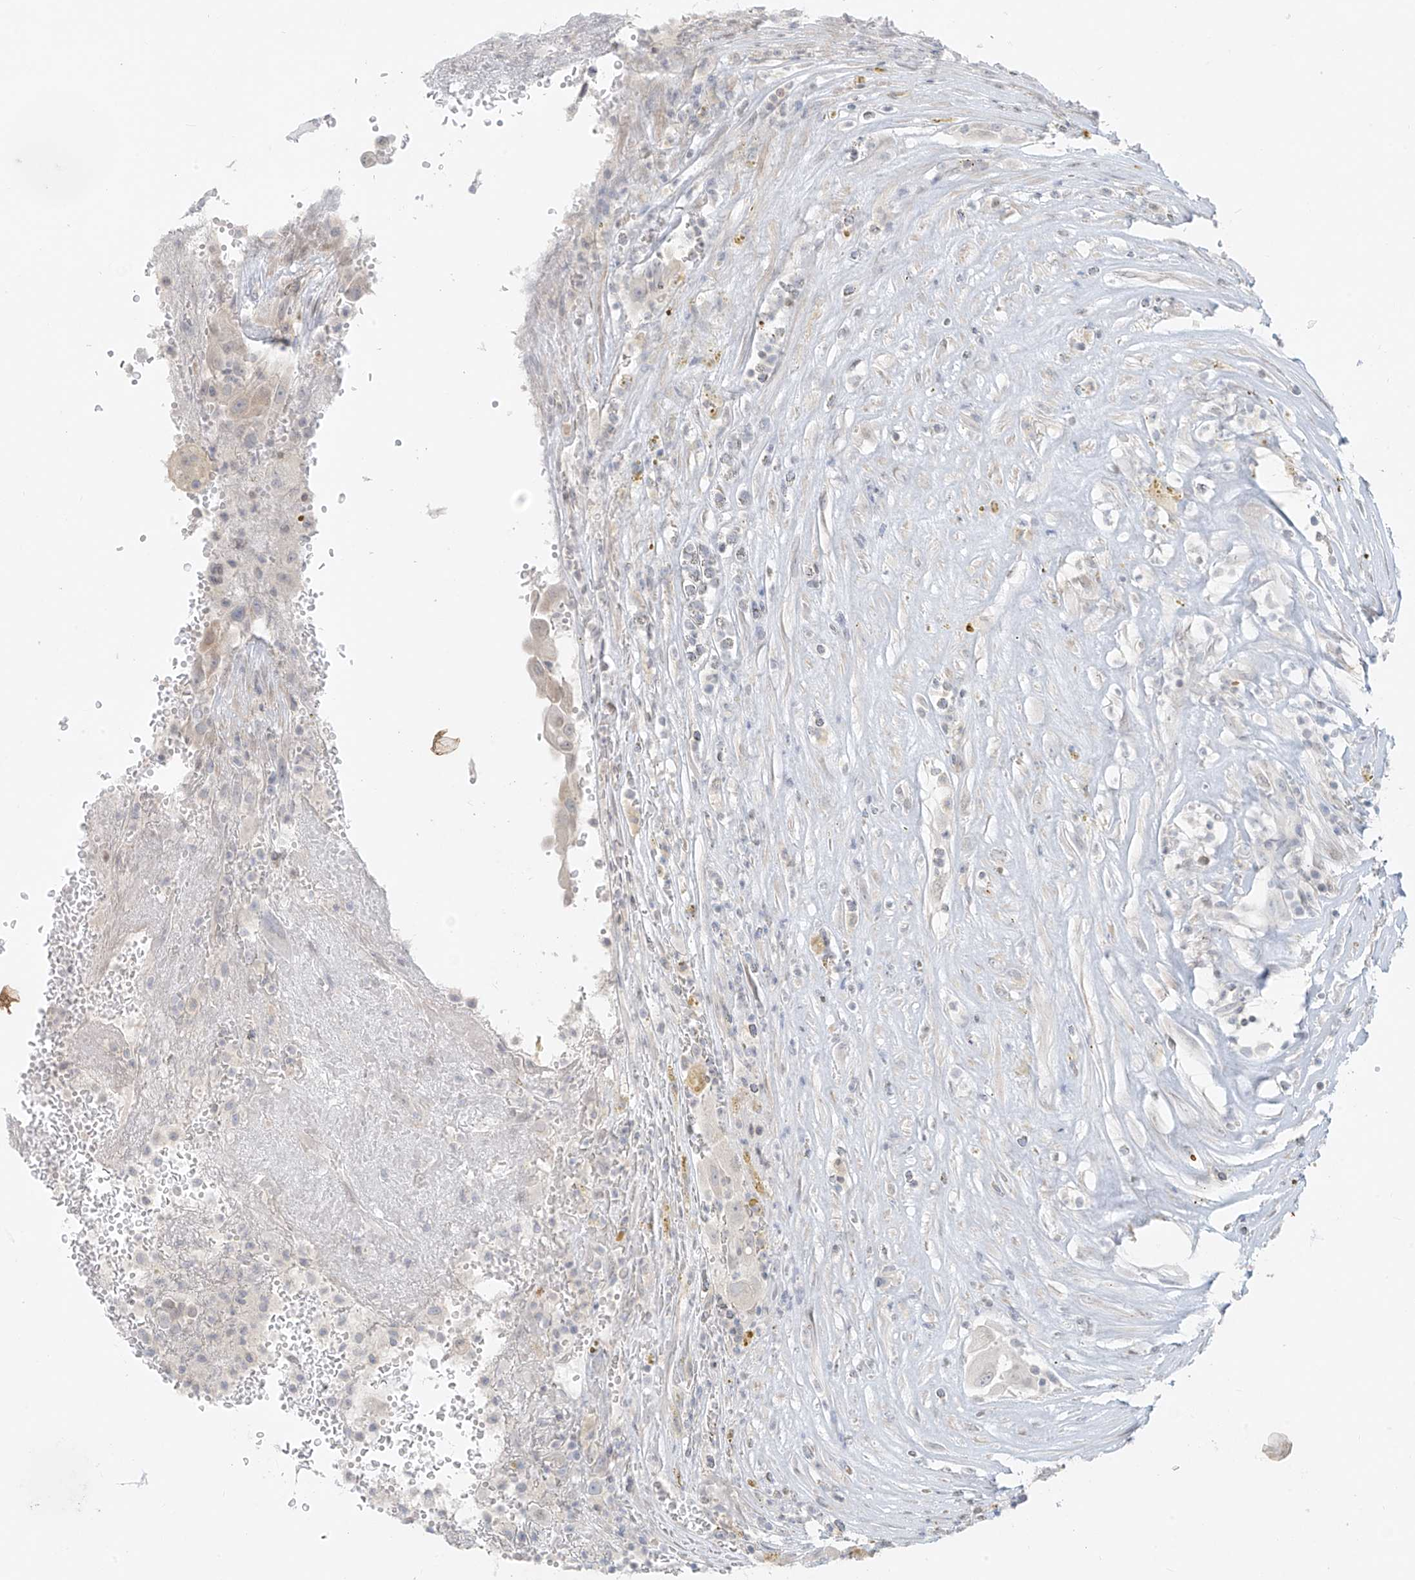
{"staining": {"intensity": "negative", "quantity": "none", "location": "none"}, "tissue": "thyroid cancer", "cell_type": "Tumor cells", "image_type": "cancer", "snomed": [{"axis": "morphology", "description": "Papillary adenocarcinoma, NOS"}, {"axis": "topography", "description": "Thyroid gland"}], "caption": "DAB (3,3'-diaminobenzidine) immunohistochemical staining of human thyroid papillary adenocarcinoma demonstrates no significant staining in tumor cells.", "gene": "OSBPL7", "patient": {"sex": "male", "age": 77}}